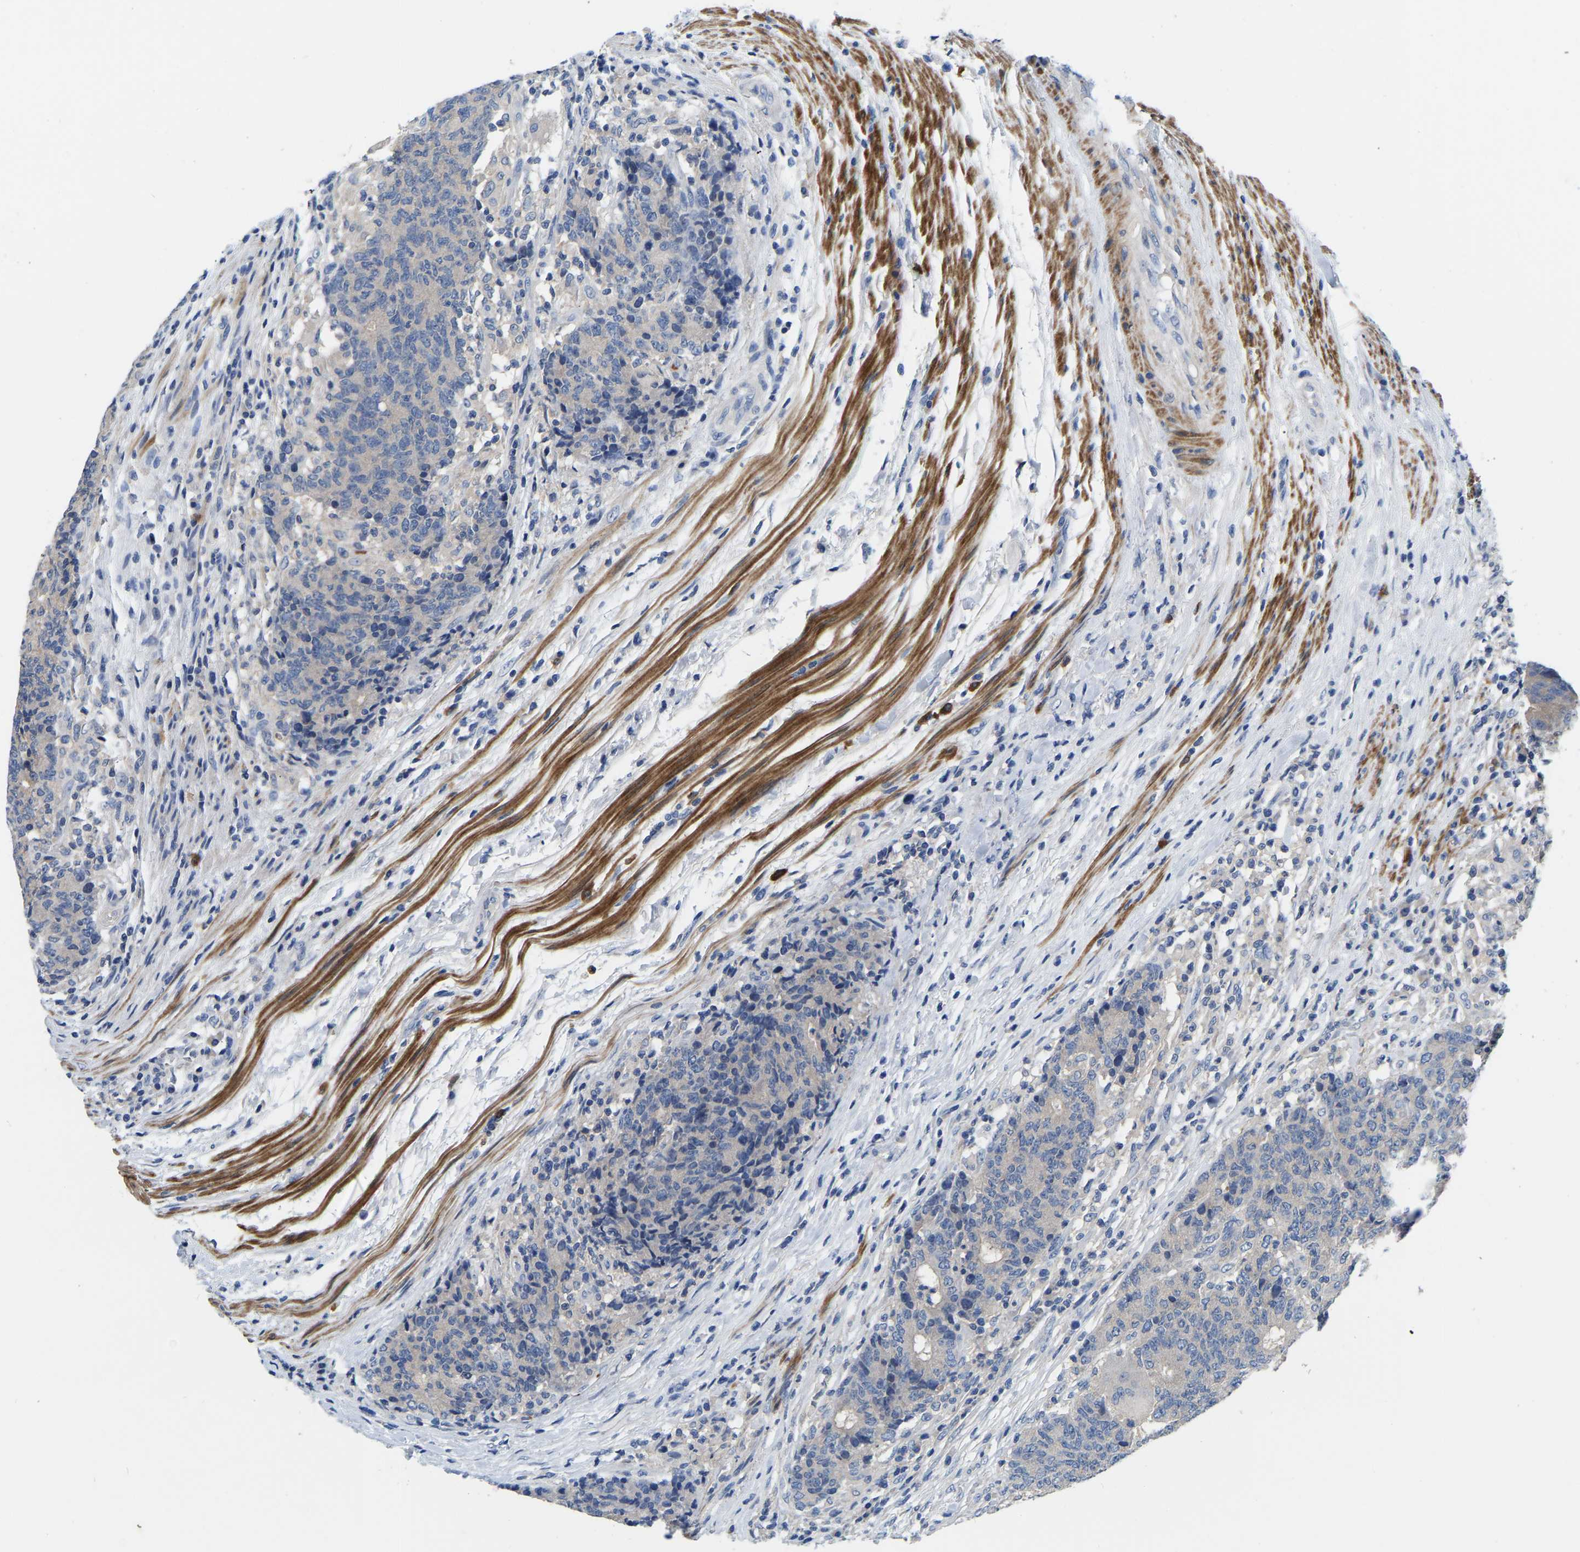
{"staining": {"intensity": "negative", "quantity": "none", "location": "none"}, "tissue": "colorectal cancer", "cell_type": "Tumor cells", "image_type": "cancer", "snomed": [{"axis": "morphology", "description": "Normal tissue, NOS"}, {"axis": "morphology", "description": "Adenocarcinoma, NOS"}, {"axis": "topography", "description": "Colon"}], "caption": "The histopathology image demonstrates no staining of tumor cells in colorectal cancer. Brightfield microscopy of immunohistochemistry (IHC) stained with DAB (3,3'-diaminobenzidine) (brown) and hematoxylin (blue), captured at high magnification.", "gene": "RAB27B", "patient": {"sex": "female", "age": 75}}